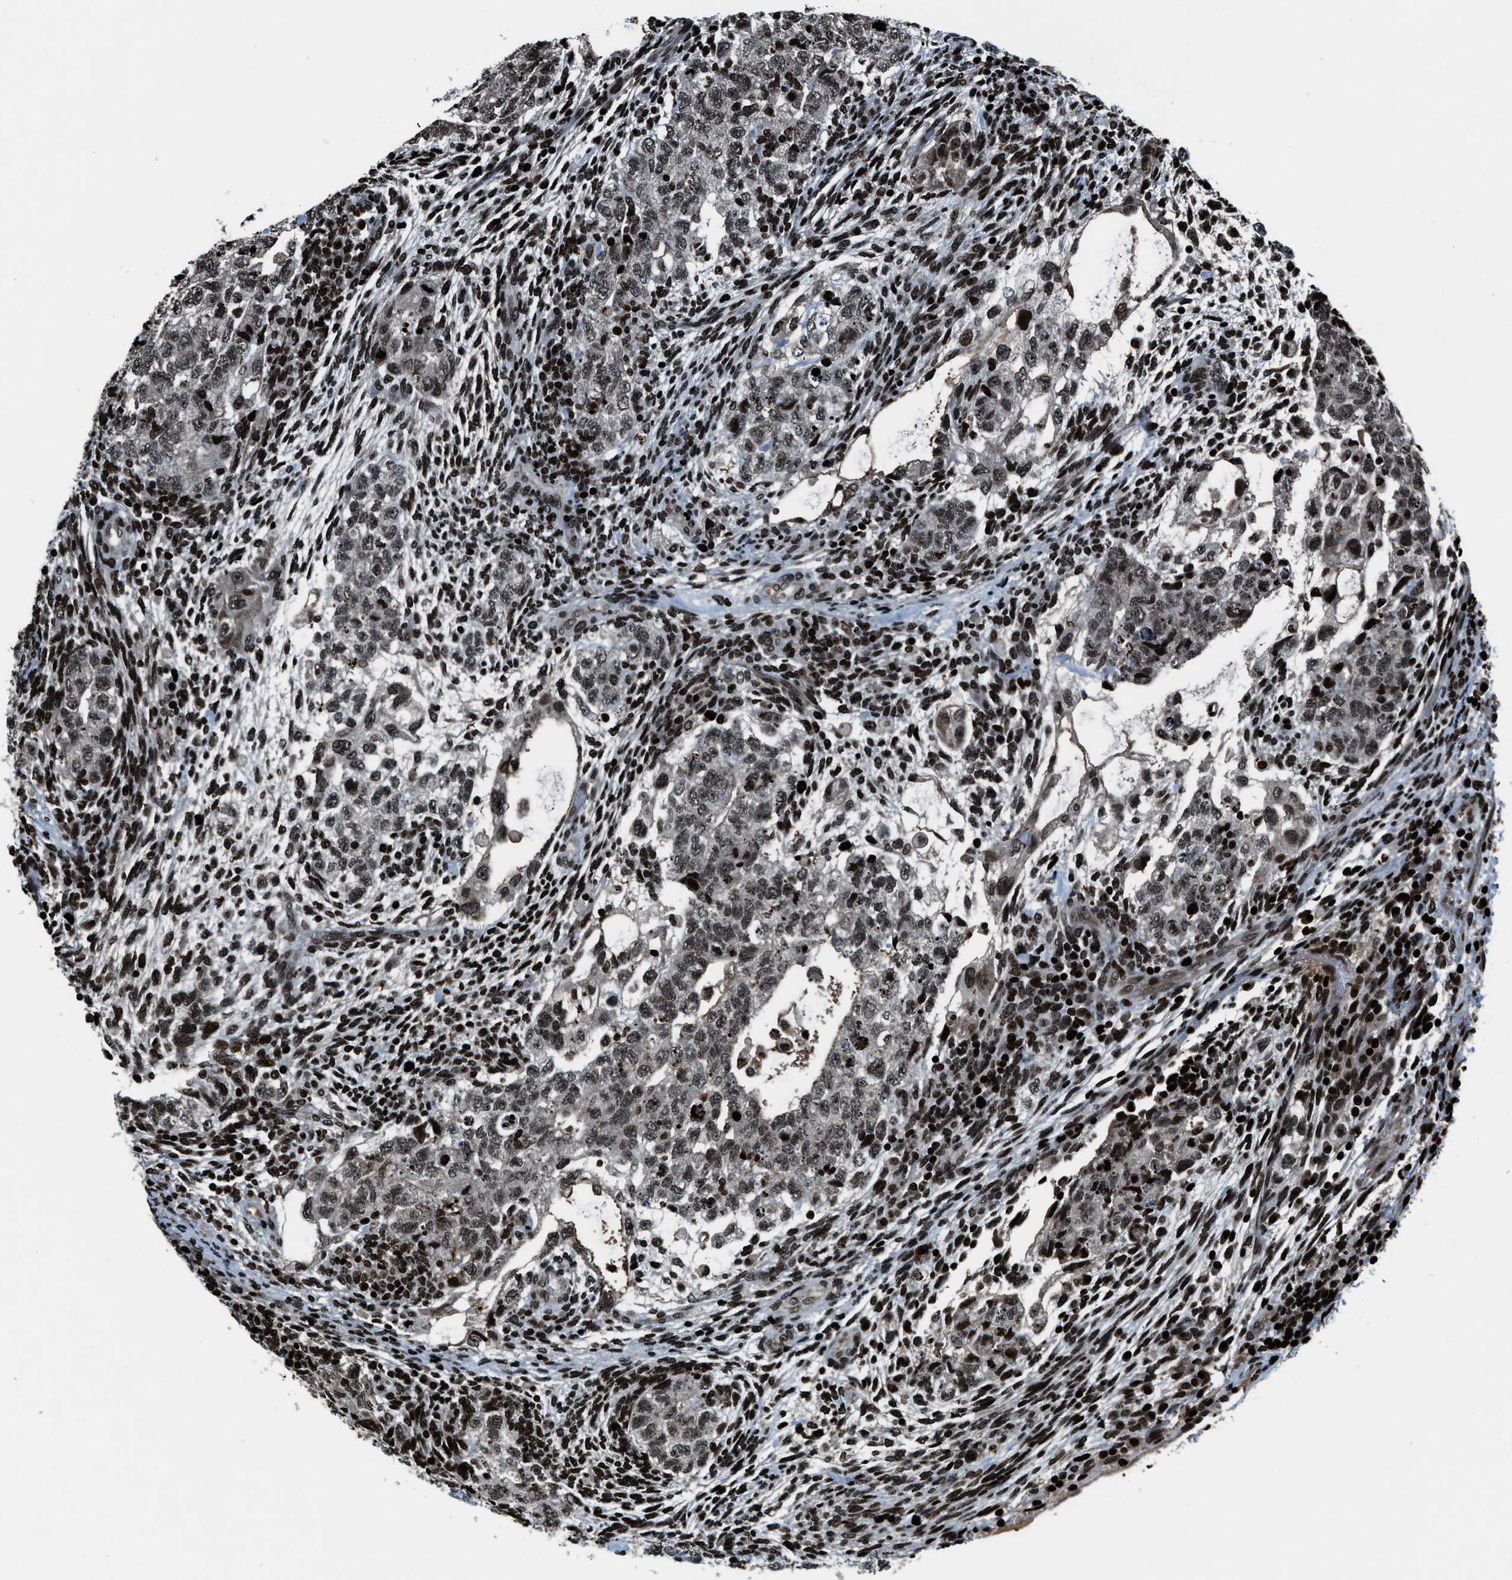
{"staining": {"intensity": "moderate", "quantity": "25%-75%", "location": "nuclear"}, "tissue": "testis cancer", "cell_type": "Tumor cells", "image_type": "cancer", "snomed": [{"axis": "morphology", "description": "Normal tissue, NOS"}, {"axis": "morphology", "description": "Carcinoma, Embryonal, NOS"}, {"axis": "topography", "description": "Testis"}], "caption": "Immunohistochemical staining of embryonal carcinoma (testis) demonstrates medium levels of moderate nuclear staining in about 25%-75% of tumor cells. Nuclei are stained in blue.", "gene": "H4C1", "patient": {"sex": "male", "age": 36}}